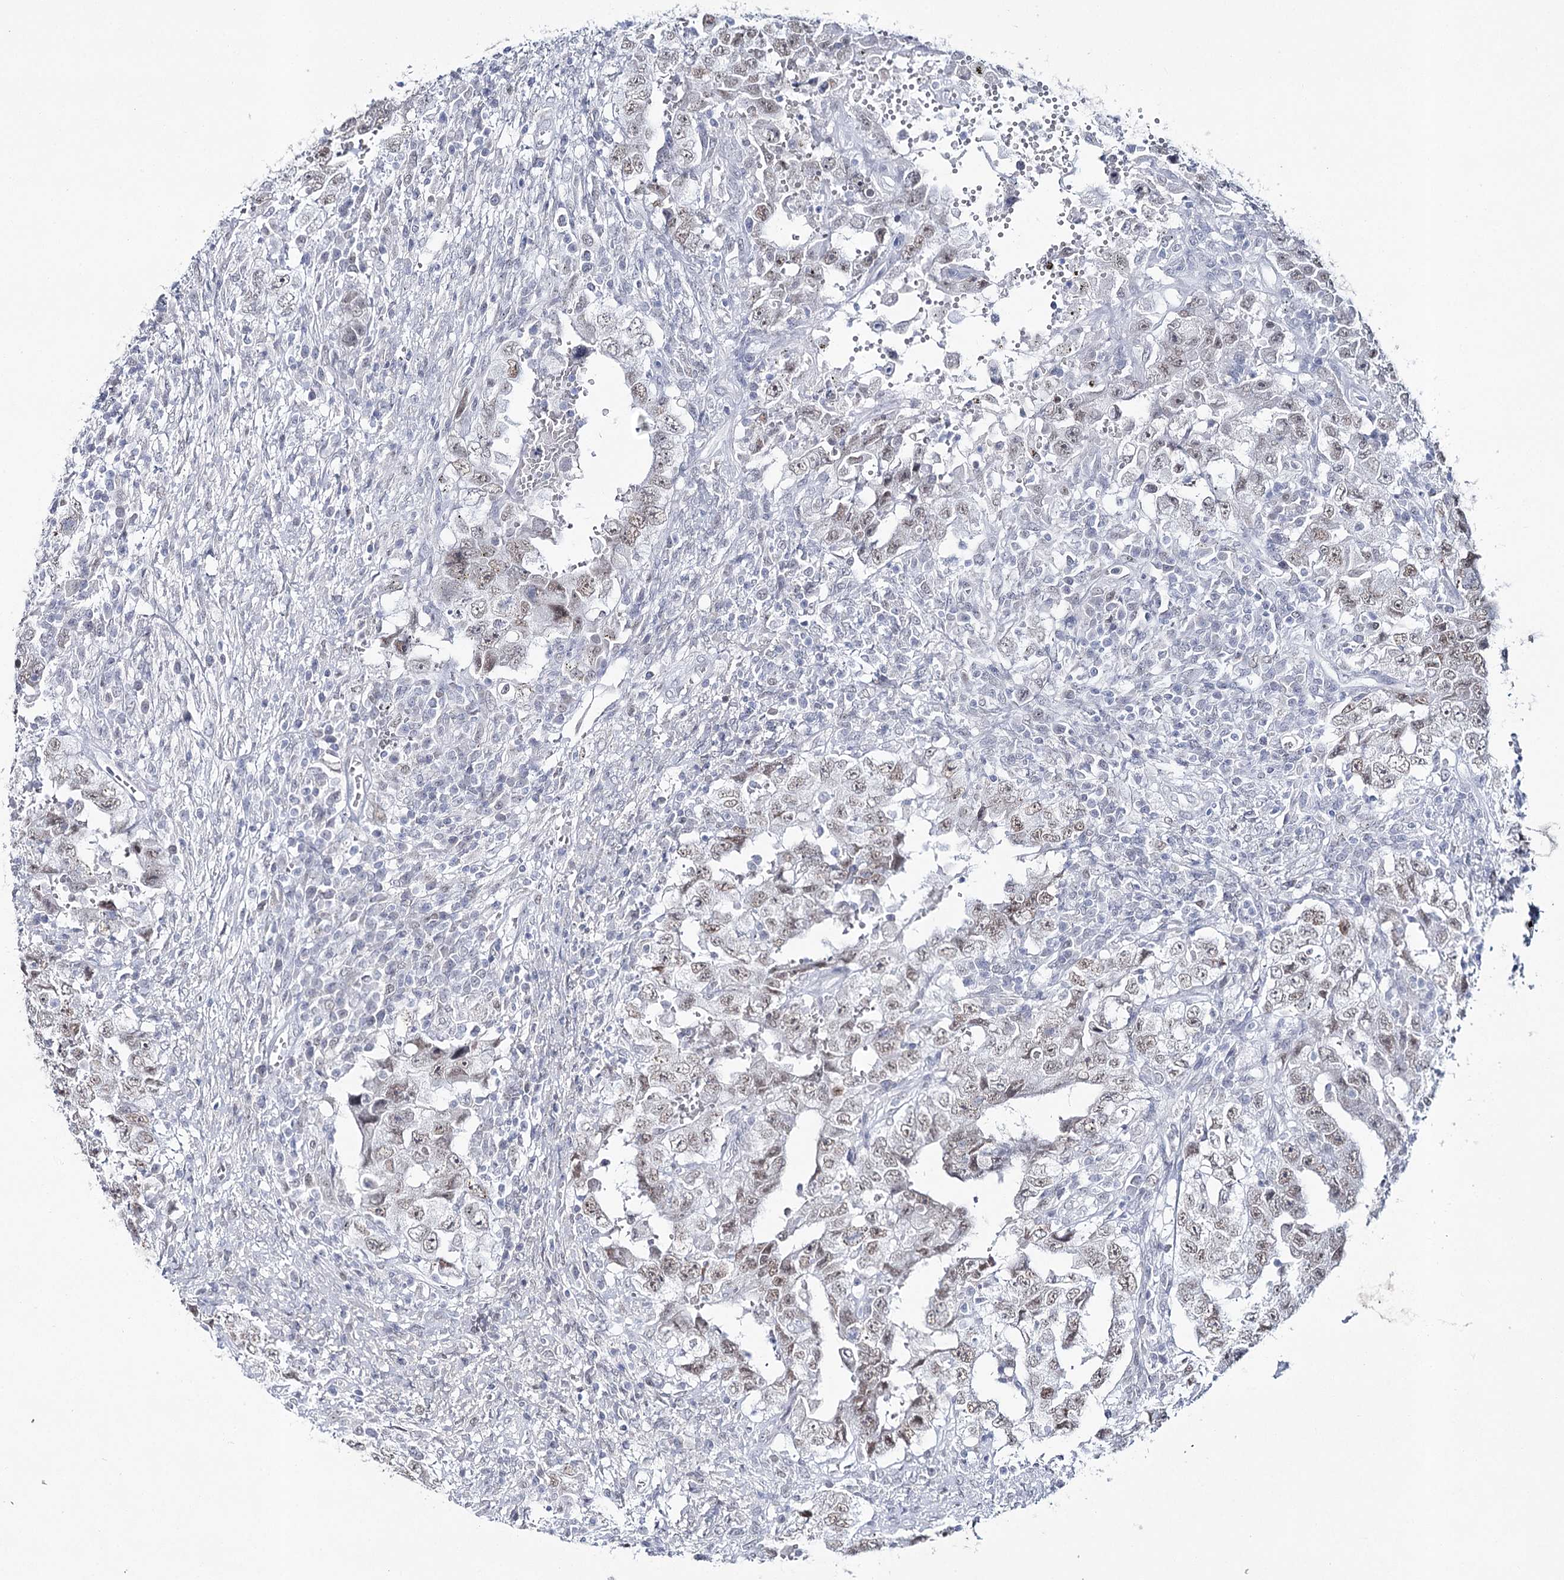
{"staining": {"intensity": "weak", "quantity": ">75%", "location": "nuclear"}, "tissue": "testis cancer", "cell_type": "Tumor cells", "image_type": "cancer", "snomed": [{"axis": "morphology", "description": "Carcinoma, Embryonal, NOS"}, {"axis": "topography", "description": "Testis"}], "caption": "Immunohistochemistry (IHC) micrograph of human testis cancer stained for a protein (brown), which exhibits low levels of weak nuclear expression in approximately >75% of tumor cells.", "gene": "ZC3H8", "patient": {"sex": "male", "age": 26}}